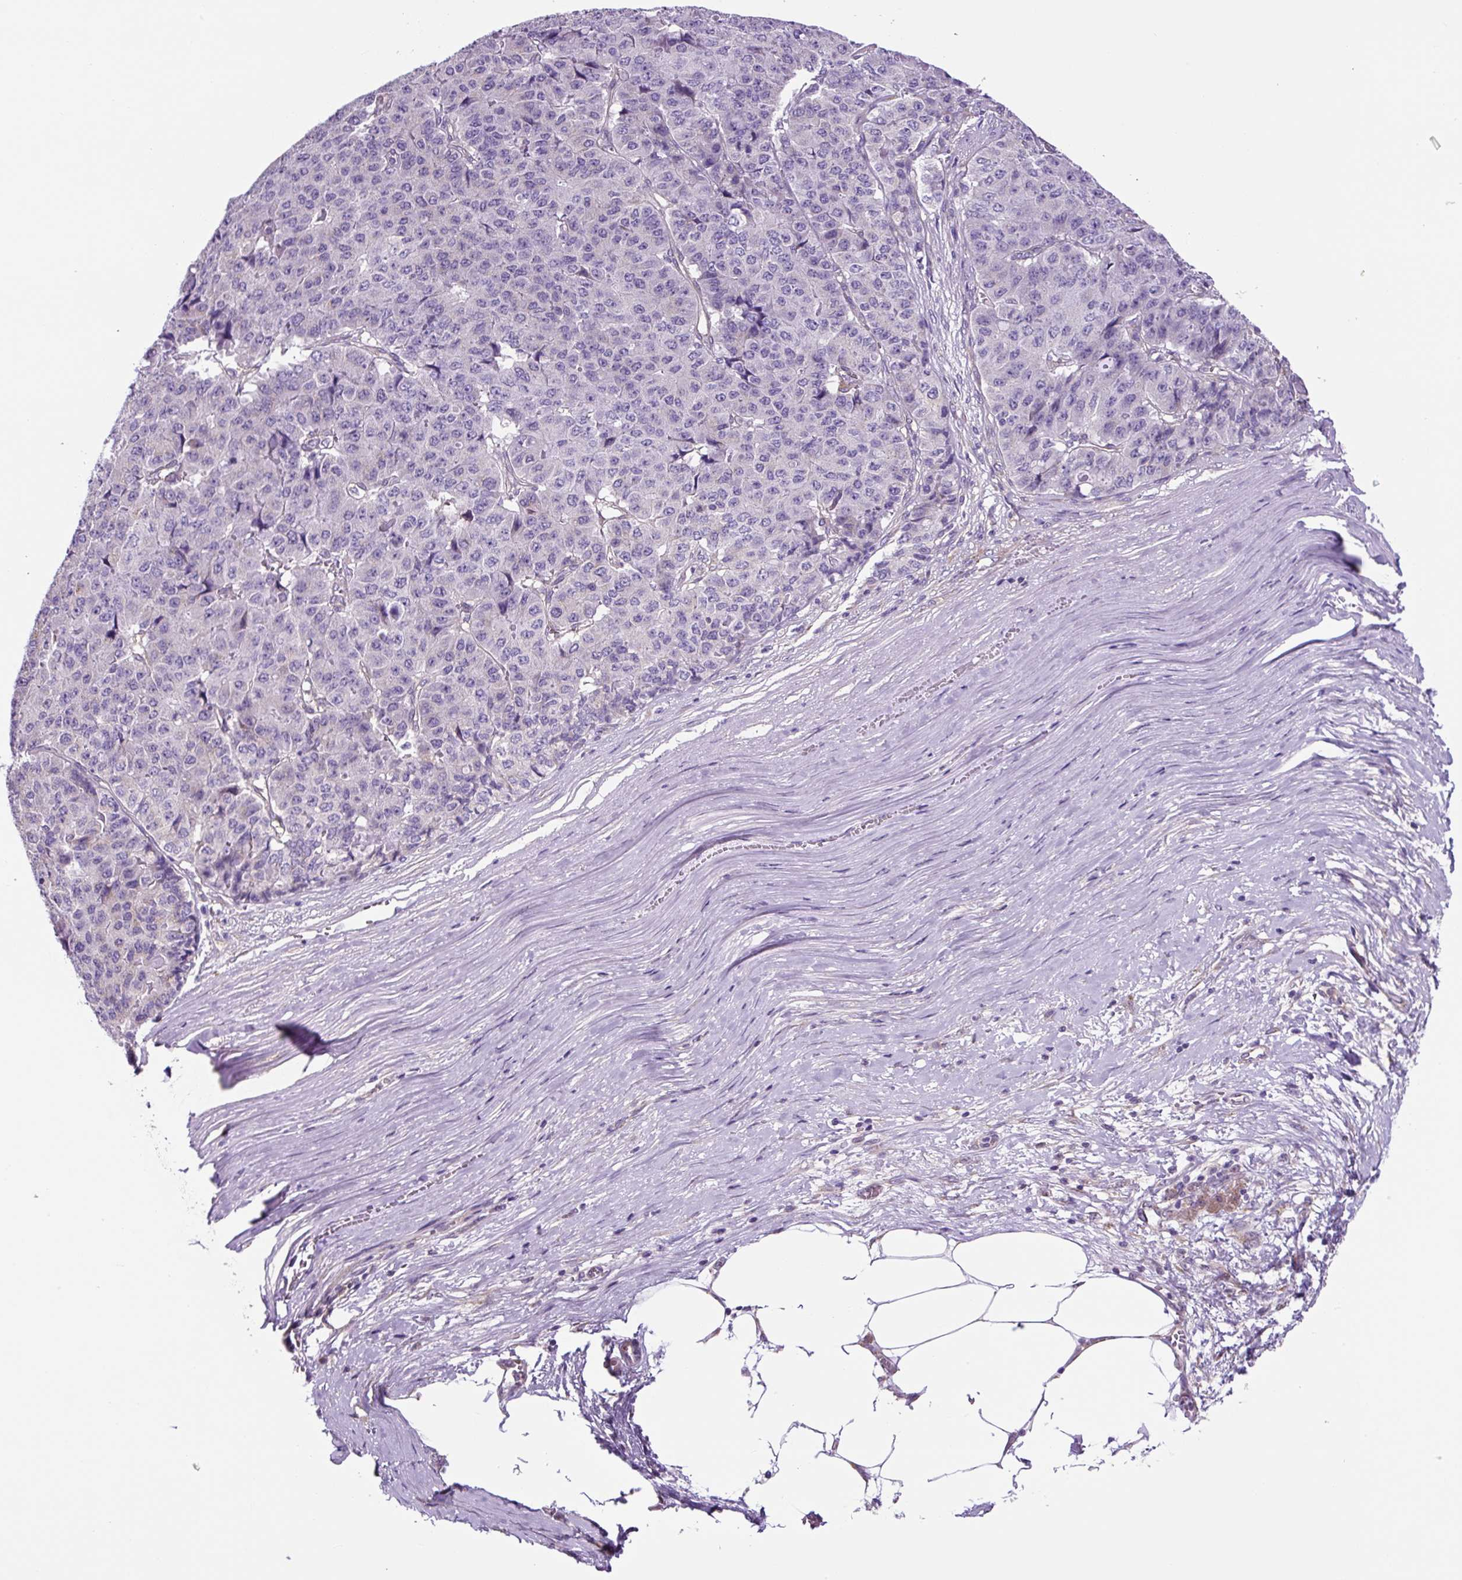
{"staining": {"intensity": "negative", "quantity": "none", "location": "none"}, "tissue": "pancreatic cancer", "cell_type": "Tumor cells", "image_type": "cancer", "snomed": [{"axis": "morphology", "description": "Adenocarcinoma, NOS"}, {"axis": "topography", "description": "Pancreas"}], "caption": "Immunohistochemistry image of neoplastic tissue: pancreatic adenocarcinoma stained with DAB (3,3'-diaminobenzidine) shows no significant protein expression in tumor cells. The staining is performed using DAB brown chromogen with nuclei counter-stained in using hematoxylin.", "gene": "GORASP1", "patient": {"sex": "male", "age": 50}}